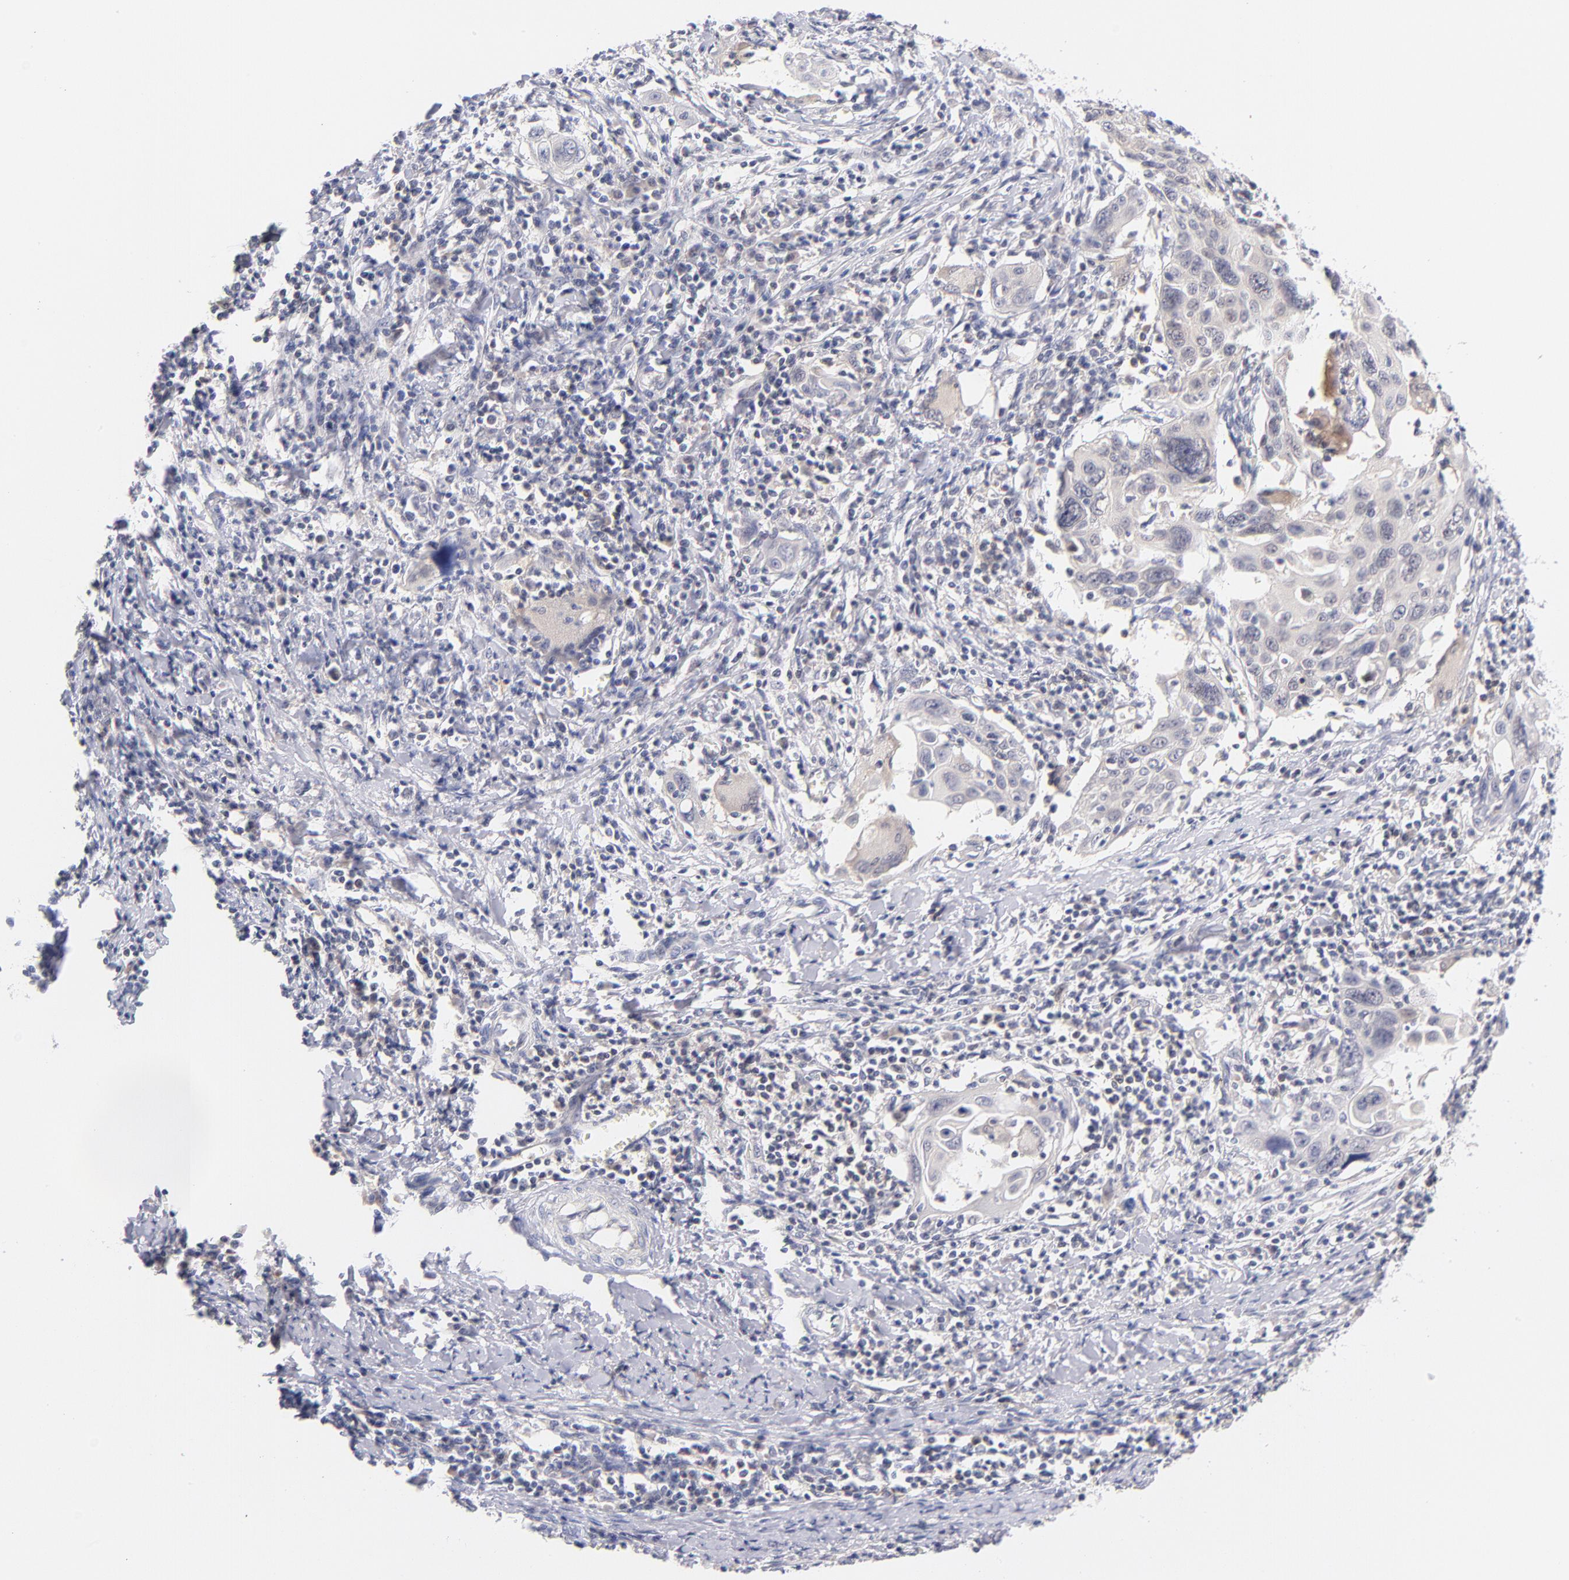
{"staining": {"intensity": "weak", "quantity": "<25%", "location": "cytoplasmic/membranous,nuclear"}, "tissue": "cervical cancer", "cell_type": "Tumor cells", "image_type": "cancer", "snomed": [{"axis": "morphology", "description": "Squamous cell carcinoma, NOS"}, {"axis": "topography", "description": "Cervix"}], "caption": "Image shows no protein expression in tumor cells of cervical squamous cell carcinoma tissue.", "gene": "CASP6", "patient": {"sex": "female", "age": 54}}